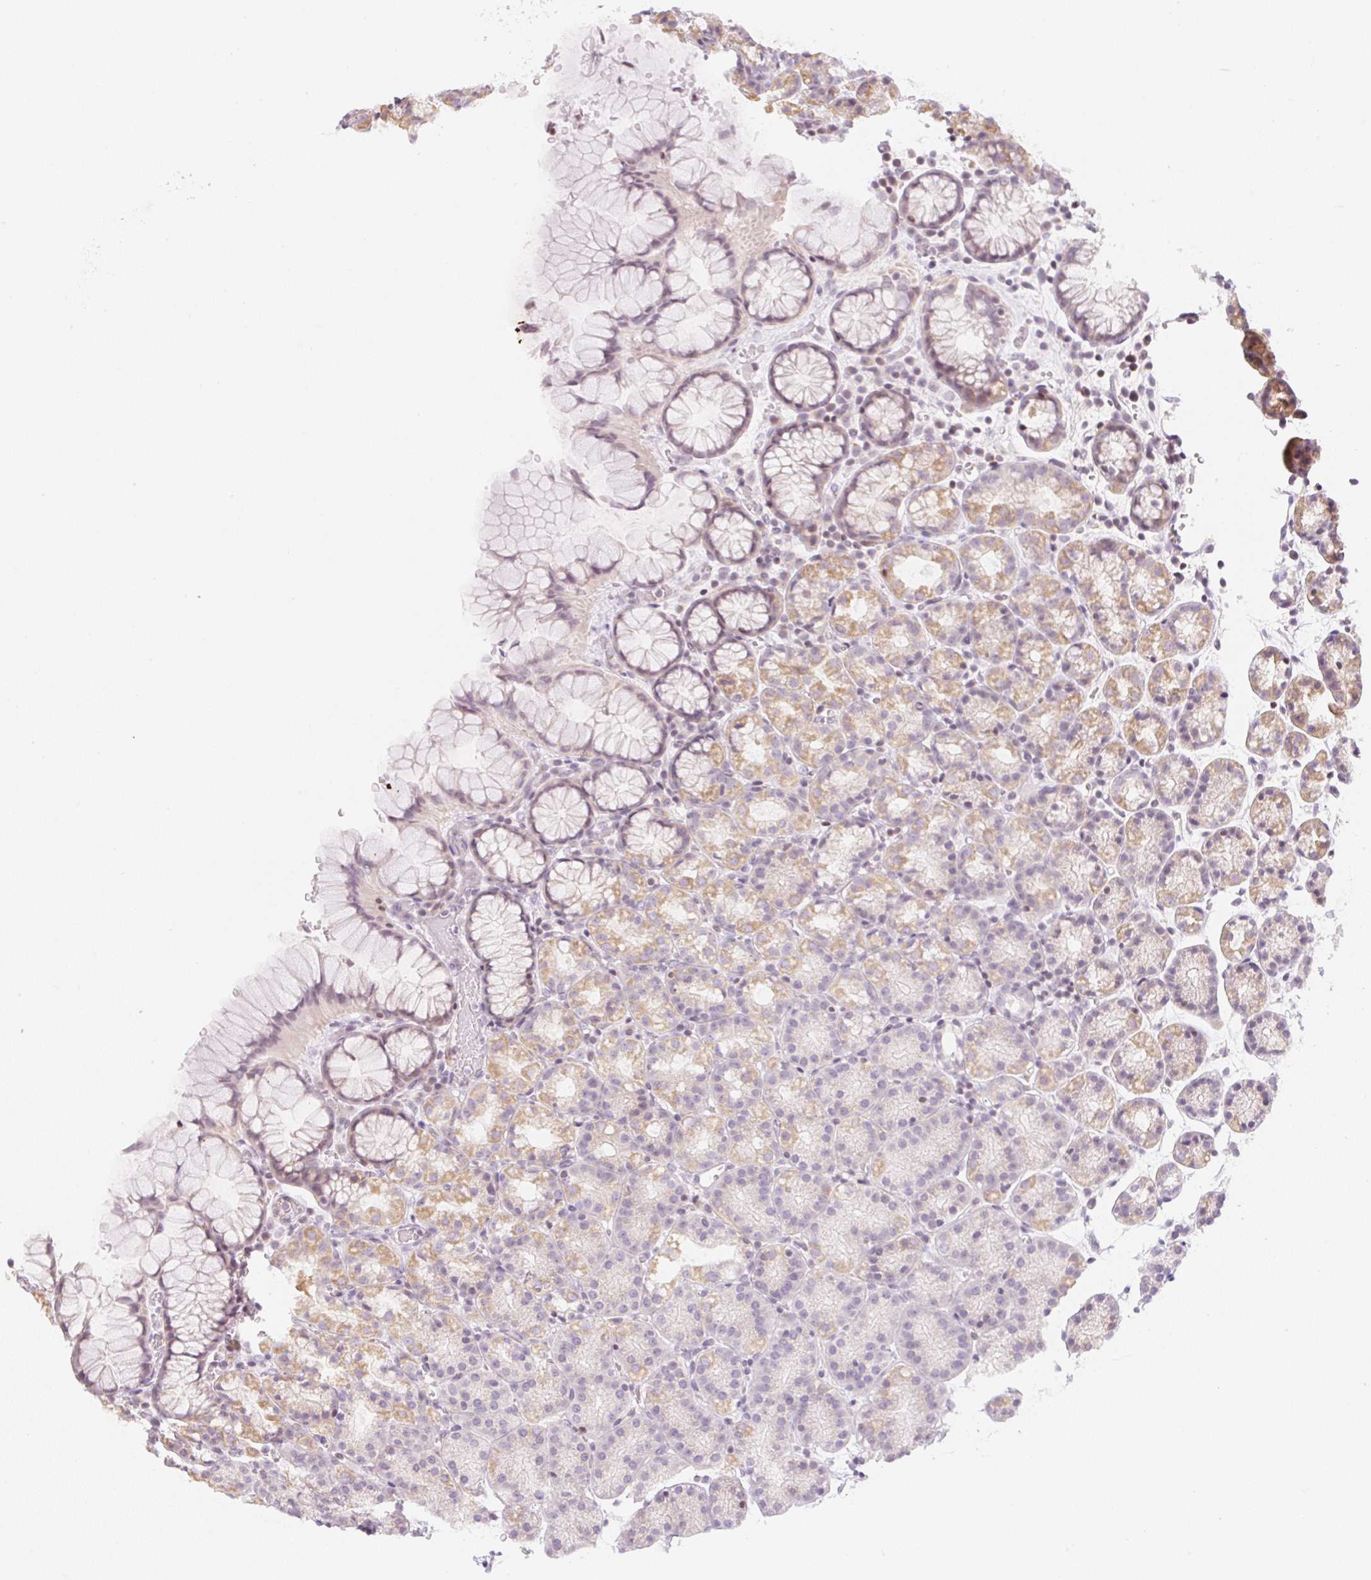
{"staining": {"intensity": "moderate", "quantity": "25%-75%", "location": "cytoplasmic/membranous"}, "tissue": "stomach", "cell_type": "Glandular cells", "image_type": "normal", "snomed": [{"axis": "morphology", "description": "Normal tissue, NOS"}, {"axis": "topography", "description": "Stomach, upper"}], "caption": "Protein staining of benign stomach reveals moderate cytoplasmic/membranous positivity in approximately 25%-75% of glandular cells. Nuclei are stained in blue.", "gene": "CASKIN1", "patient": {"sex": "female", "age": 81}}